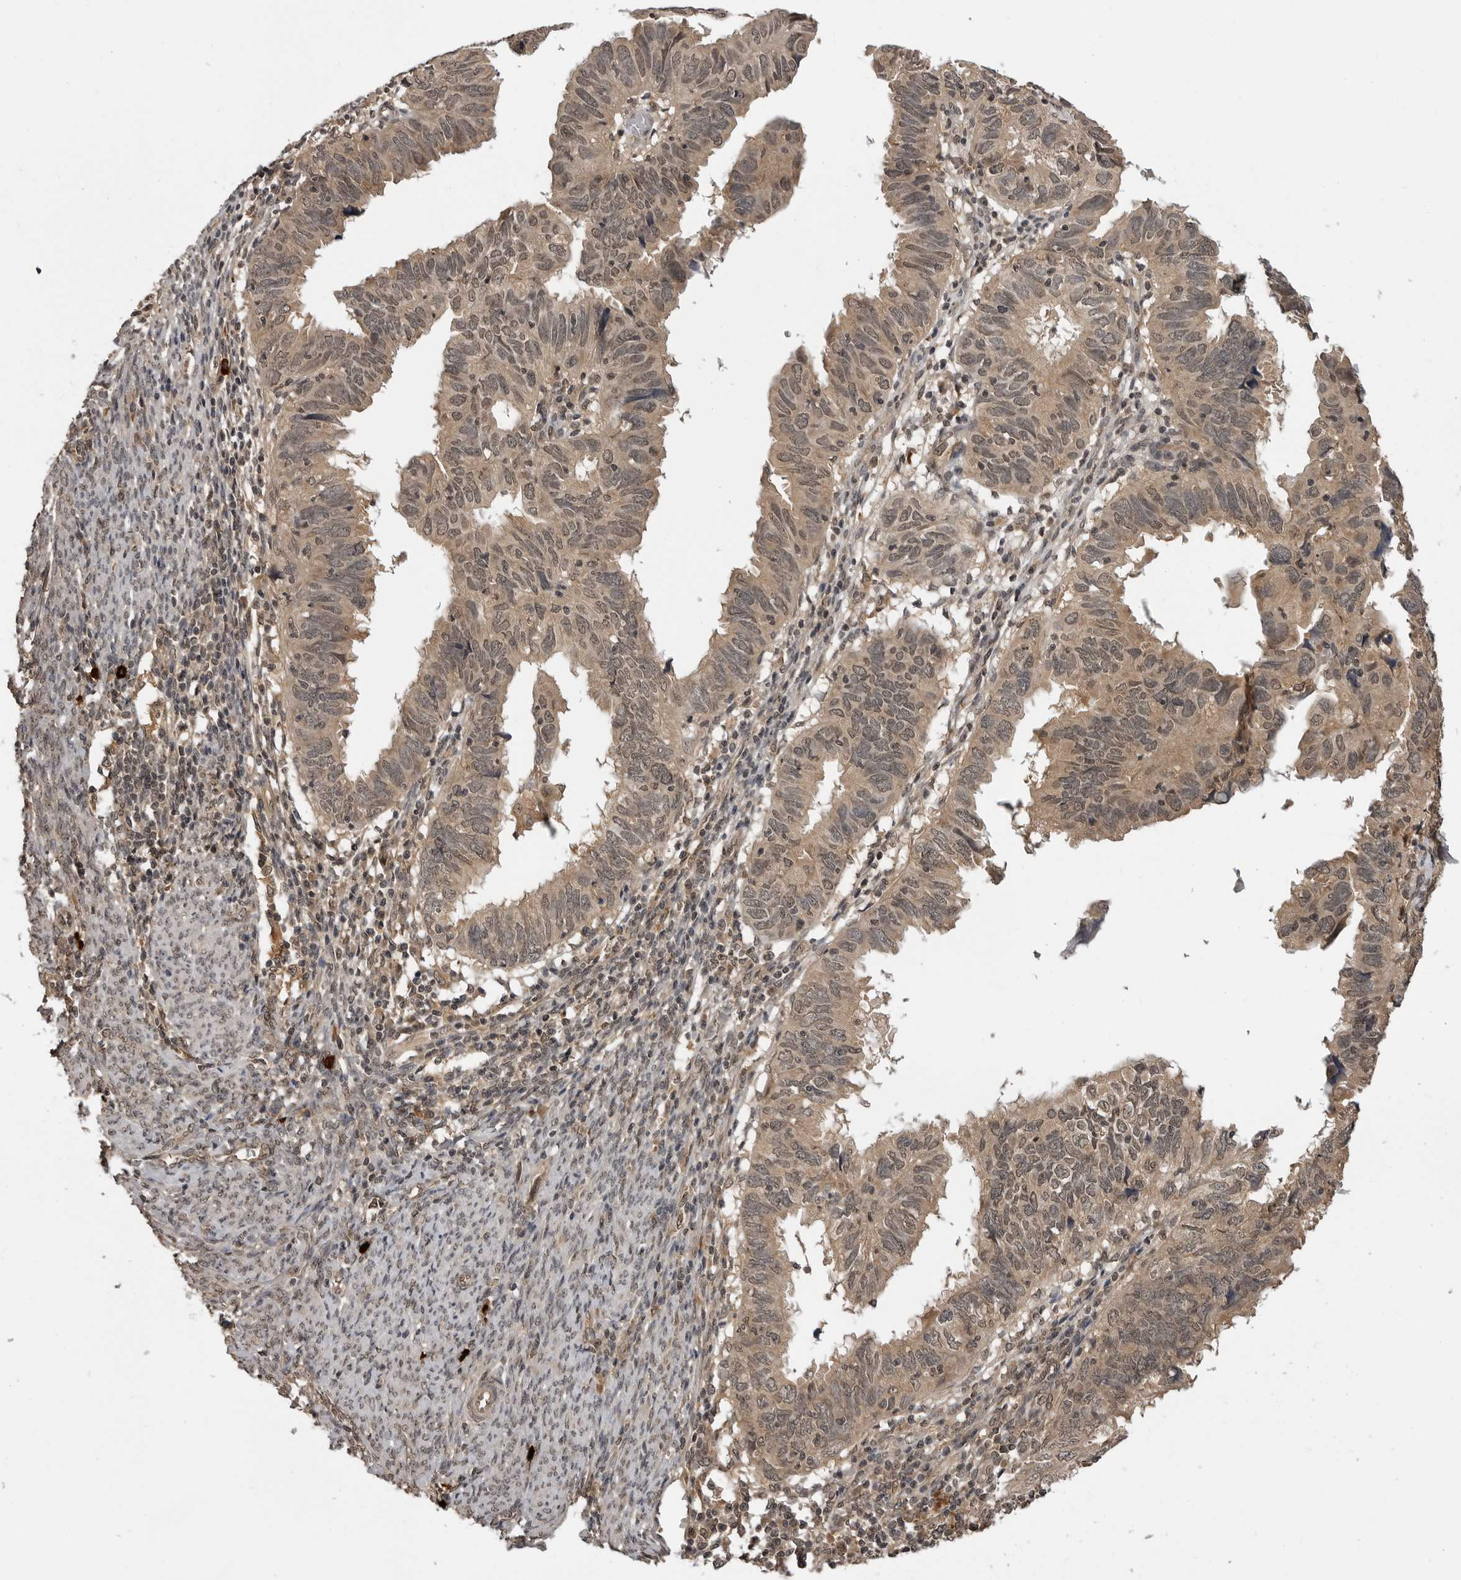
{"staining": {"intensity": "moderate", "quantity": ">75%", "location": "cytoplasmic/membranous,nuclear"}, "tissue": "endometrial cancer", "cell_type": "Tumor cells", "image_type": "cancer", "snomed": [{"axis": "morphology", "description": "Adenocarcinoma, NOS"}, {"axis": "topography", "description": "Uterus"}], "caption": "High-power microscopy captured an IHC micrograph of adenocarcinoma (endometrial), revealing moderate cytoplasmic/membranous and nuclear expression in about >75% of tumor cells.", "gene": "IL24", "patient": {"sex": "female", "age": 77}}